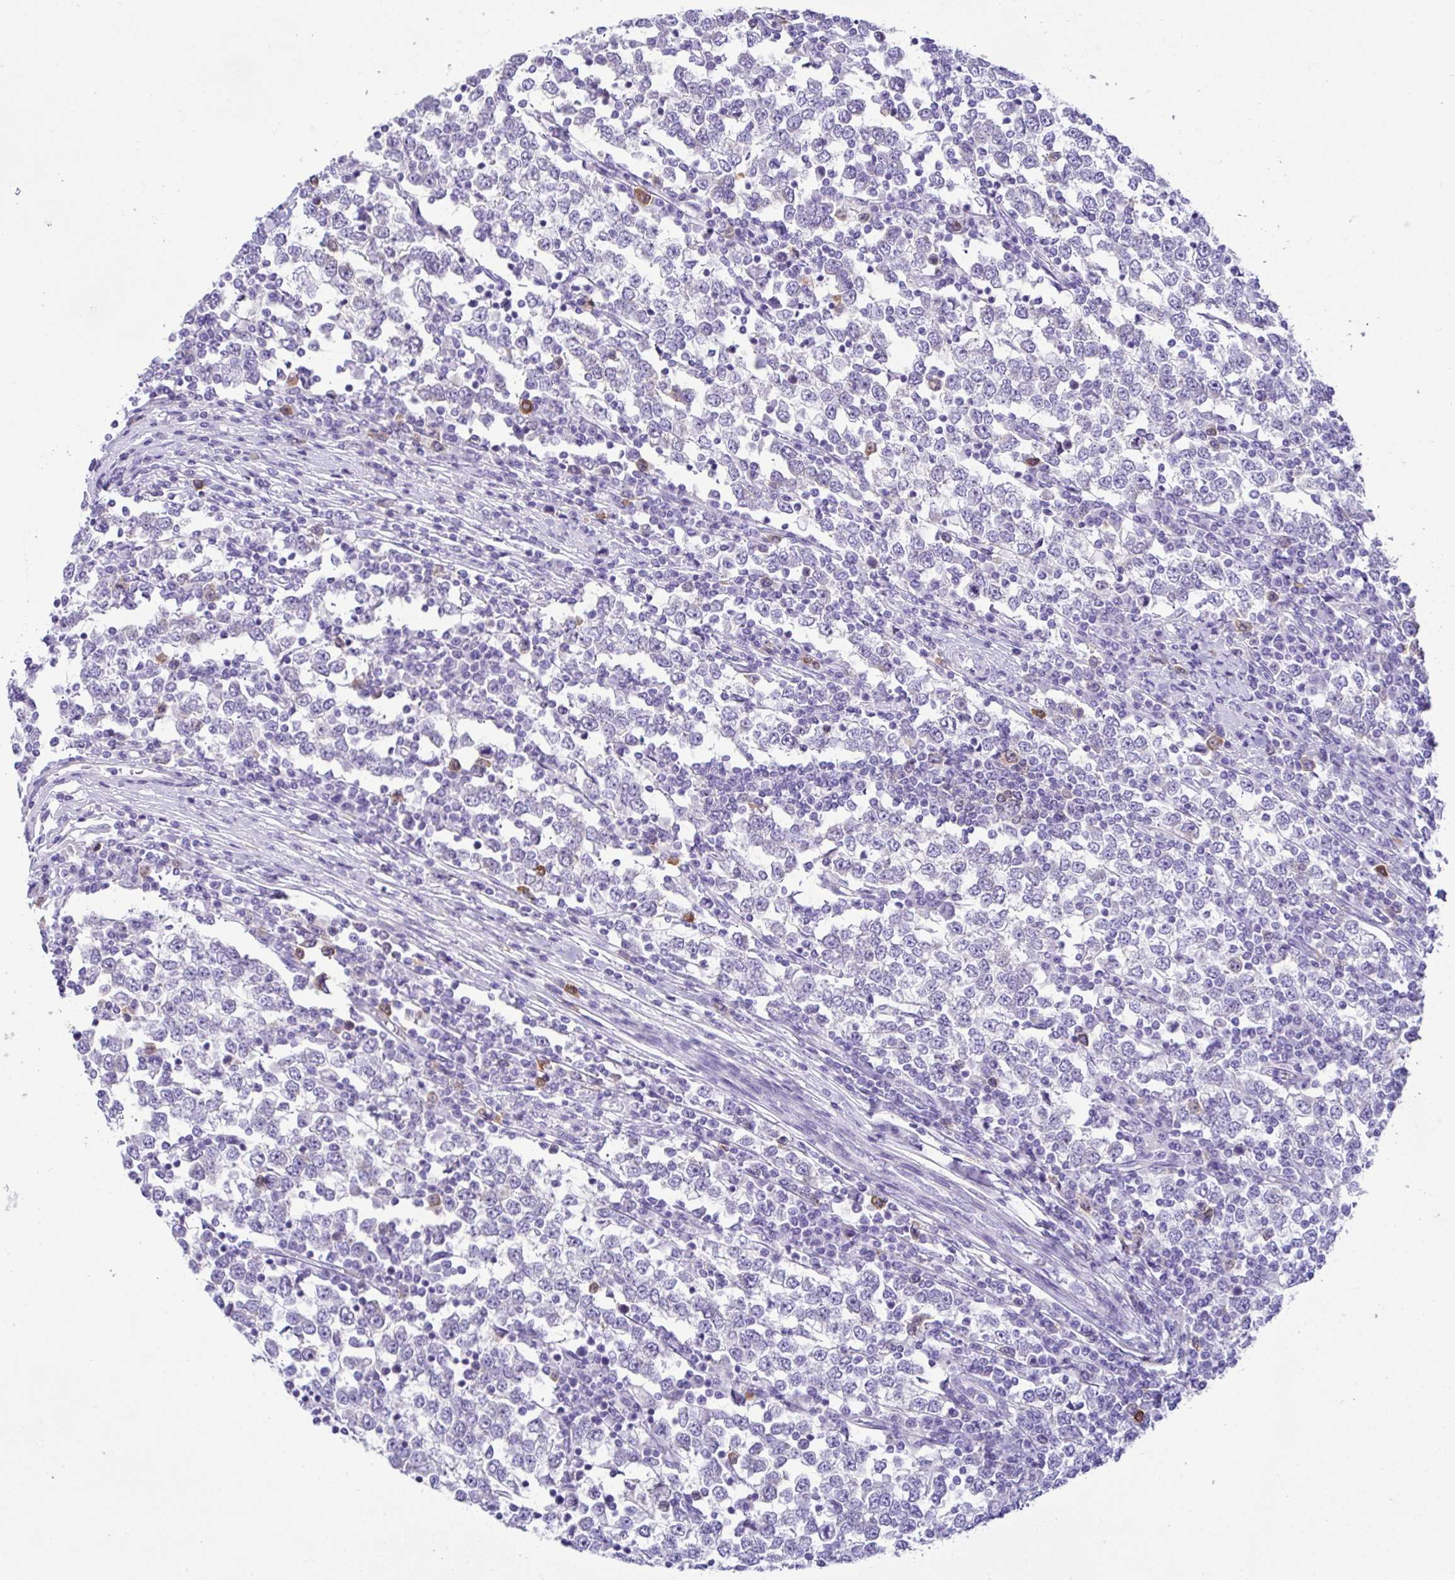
{"staining": {"intensity": "negative", "quantity": "none", "location": "none"}, "tissue": "testis cancer", "cell_type": "Tumor cells", "image_type": "cancer", "snomed": [{"axis": "morphology", "description": "Seminoma, NOS"}, {"axis": "topography", "description": "Testis"}], "caption": "Immunohistochemical staining of seminoma (testis) shows no significant positivity in tumor cells. The staining was performed using DAB to visualize the protein expression in brown, while the nuclei were stained in blue with hematoxylin (Magnification: 20x).", "gene": "RRM2", "patient": {"sex": "male", "age": 65}}